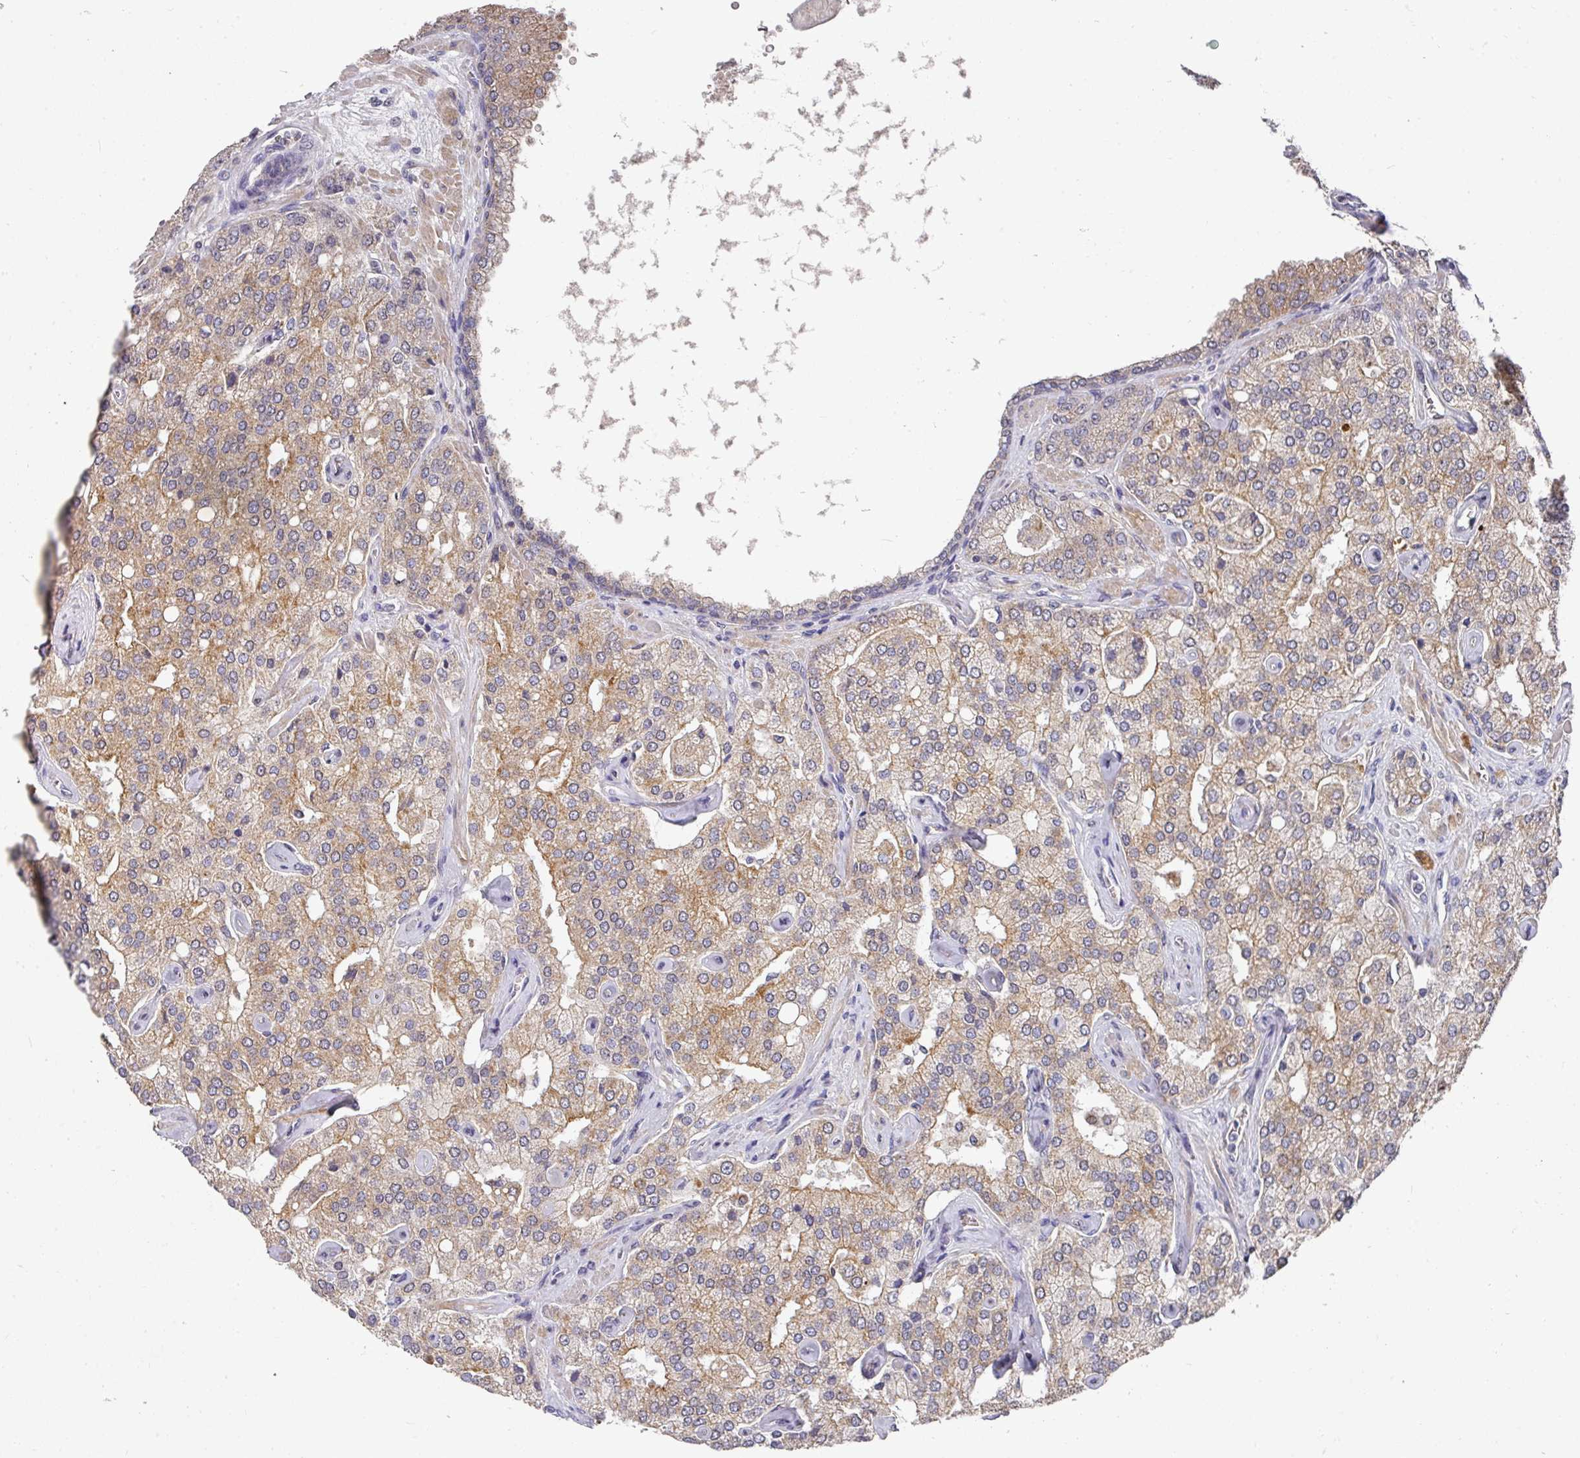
{"staining": {"intensity": "moderate", "quantity": "25%-75%", "location": "cytoplasmic/membranous"}, "tissue": "prostate cancer", "cell_type": "Tumor cells", "image_type": "cancer", "snomed": [{"axis": "morphology", "description": "Adenocarcinoma, High grade"}, {"axis": "topography", "description": "Prostate"}], "caption": "IHC micrograph of prostate cancer (high-grade adenocarcinoma) stained for a protein (brown), which reveals medium levels of moderate cytoplasmic/membranous staining in about 25%-75% of tumor cells.", "gene": "EXTL3", "patient": {"sex": "male", "age": 68}}